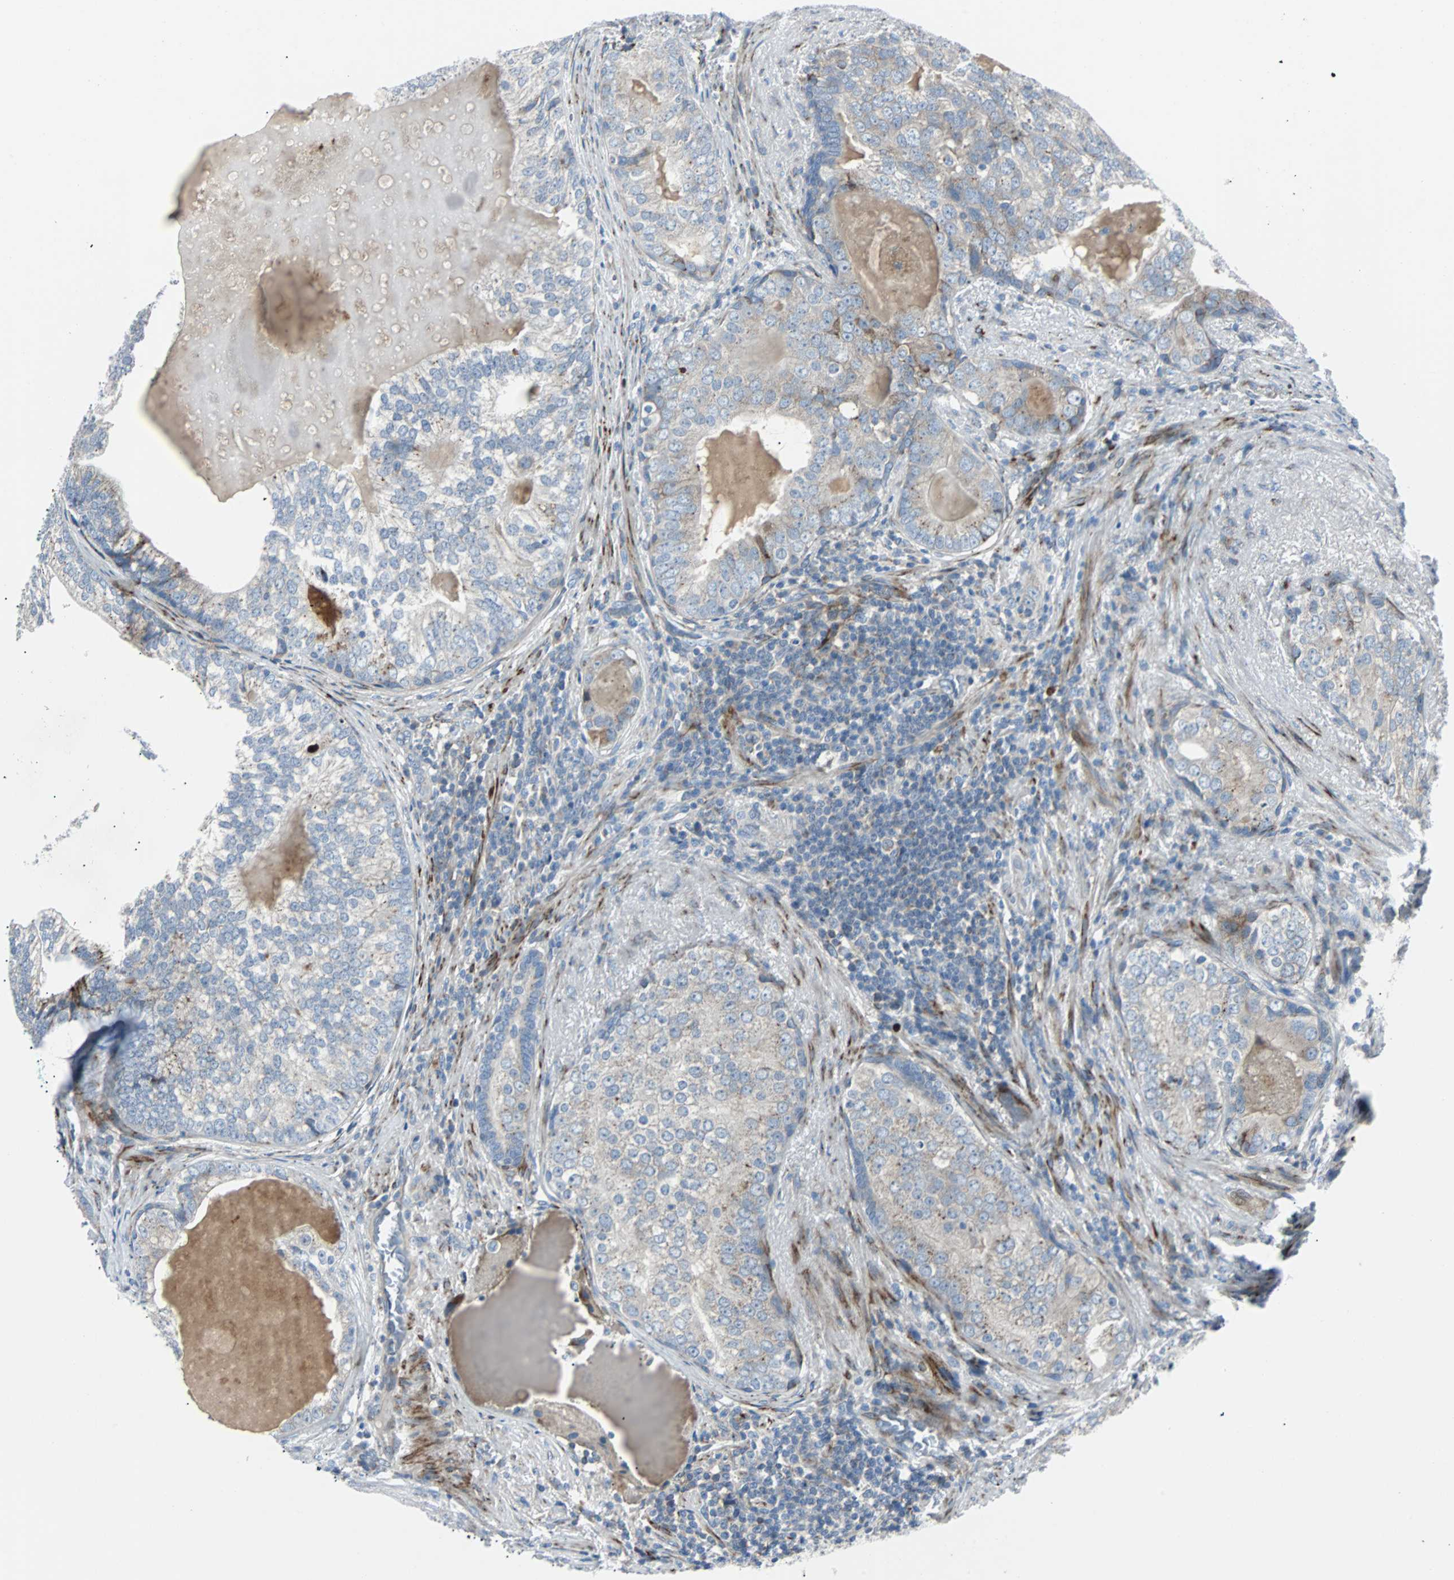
{"staining": {"intensity": "moderate", "quantity": ">75%", "location": "cytoplasmic/membranous"}, "tissue": "prostate cancer", "cell_type": "Tumor cells", "image_type": "cancer", "snomed": [{"axis": "morphology", "description": "Adenocarcinoma, High grade"}, {"axis": "topography", "description": "Prostate"}], "caption": "Prostate cancer (adenocarcinoma (high-grade)) stained with a protein marker reveals moderate staining in tumor cells.", "gene": "BBC3", "patient": {"sex": "male", "age": 66}}